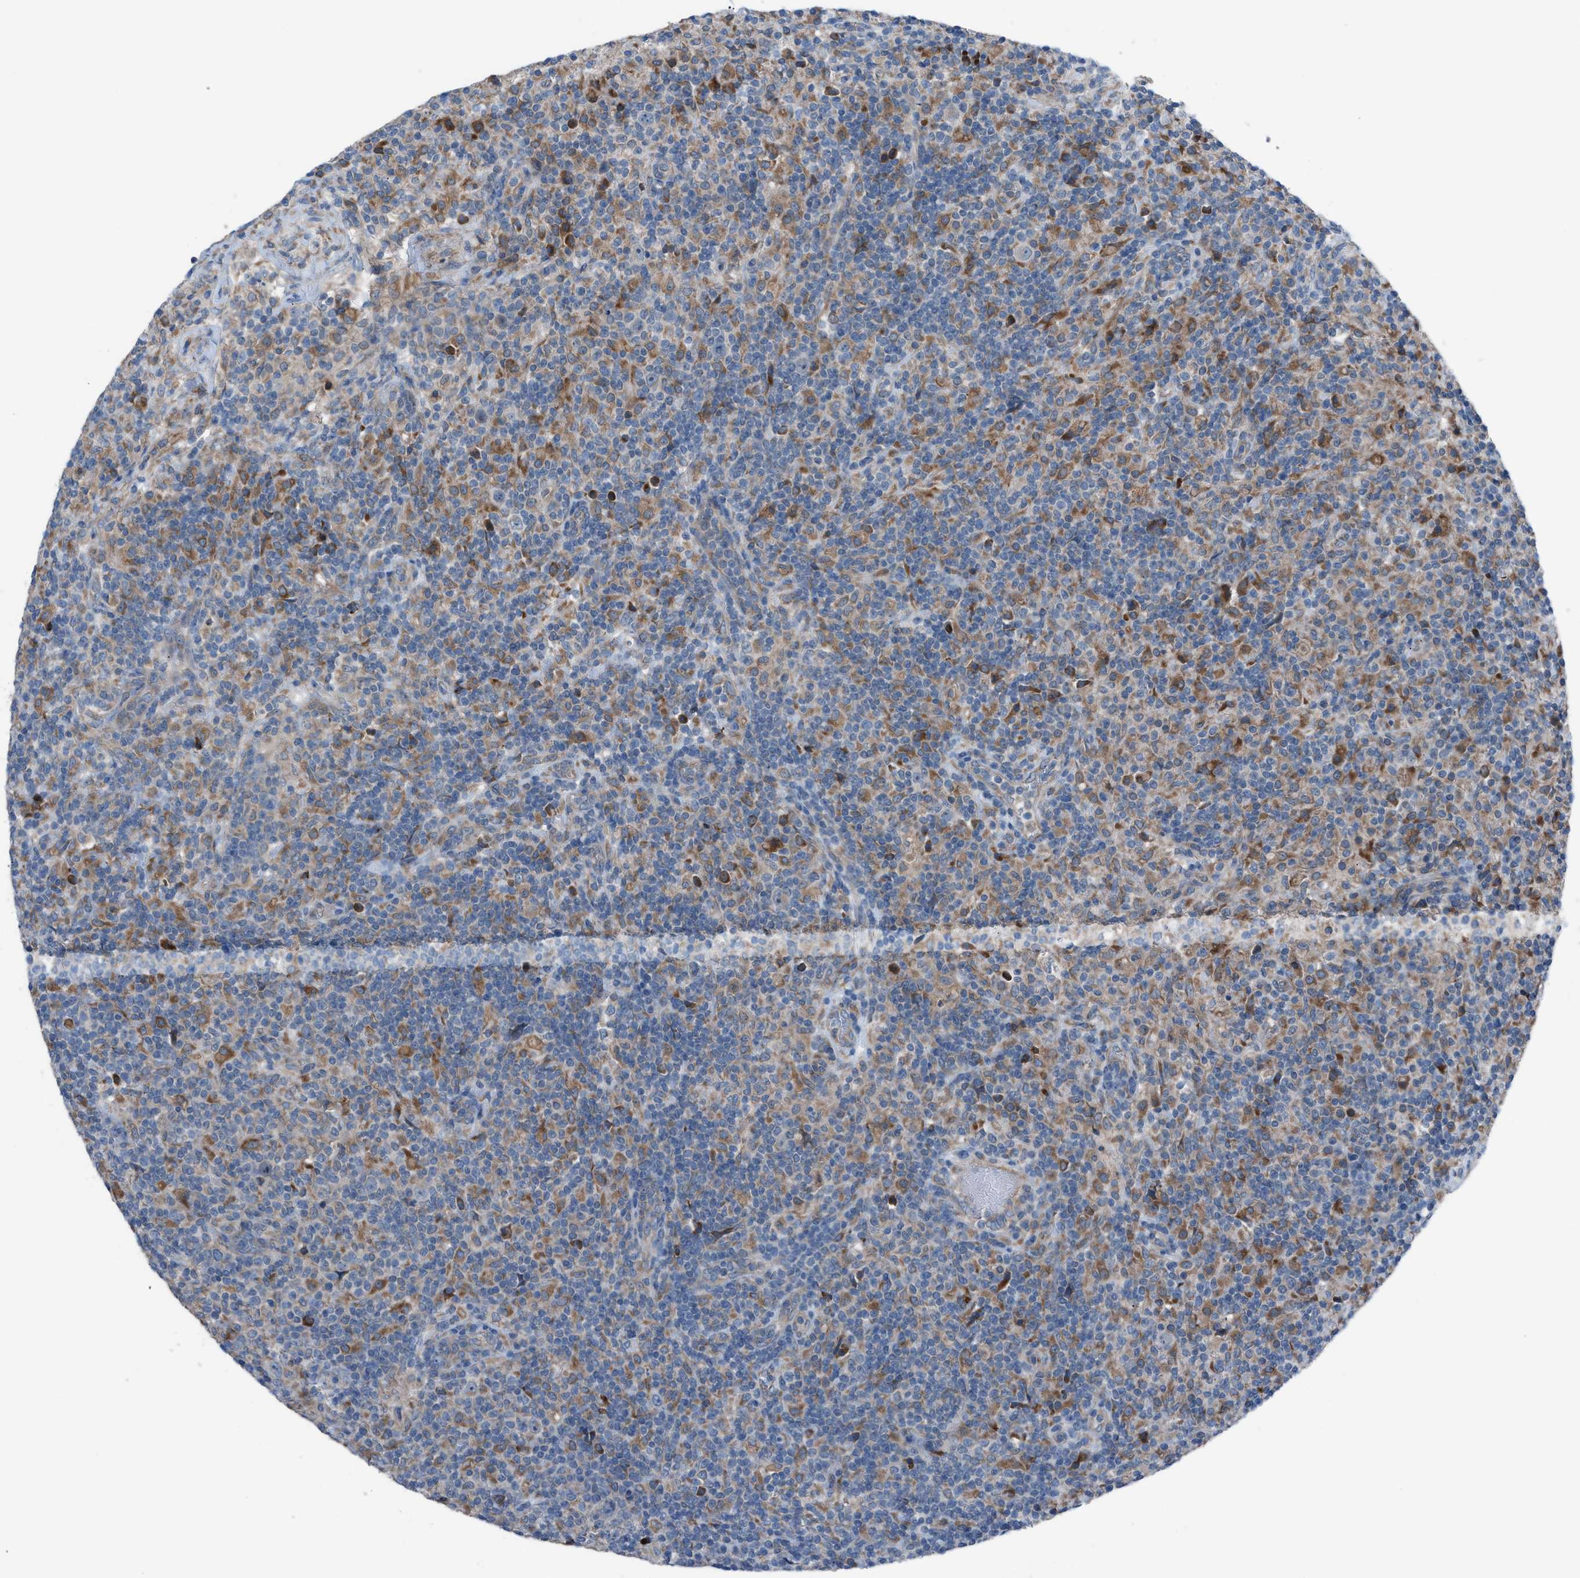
{"staining": {"intensity": "negative", "quantity": "none", "location": "none"}, "tissue": "lymphoma", "cell_type": "Tumor cells", "image_type": "cancer", "snomed": [{"axis": "morphology", "description": "Hodgkin's disease, NOS"}, {"axis": "topography", "description": "Lymph node"}], "caption": "Hodgkin's disease stained for a protein using immunohistochemistry shows no staining tumor cells.", "gene": "HEG1", "patient": {"sex": "male", "age": 70}}